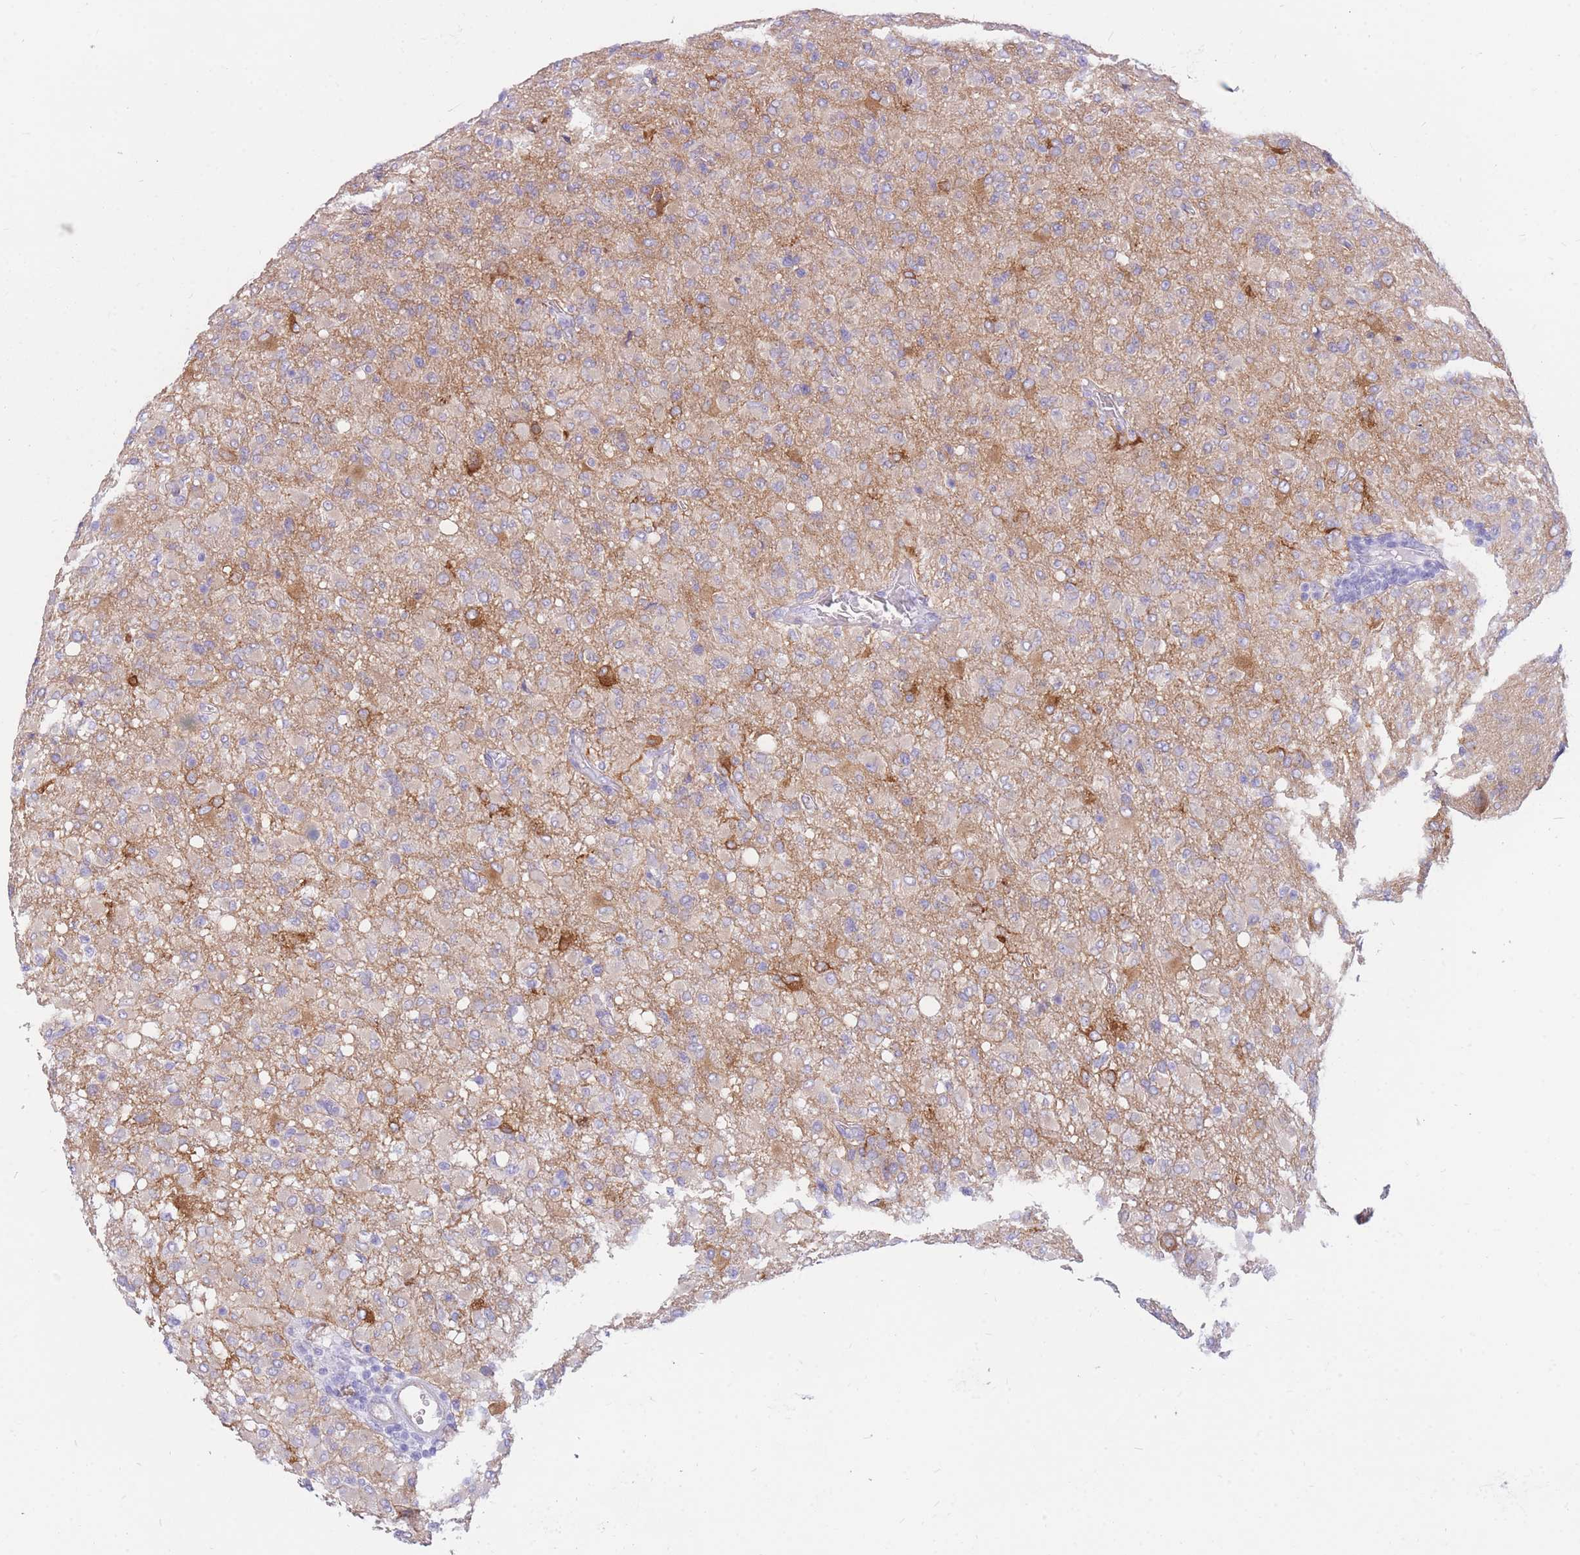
{"staining": {"intensity": "moderate", "quantity": "<25%", "location": "cytoplasmic/membranous"}, "tissue": "glioma", "cell_type": "Tumor cells", "image_type": "cancer", "snomed": [{"axis": "morphology", "description": "Glioma, malignant, High grade"}, {"axis": "topography", "description": "Brain"}], "caption": "The image demonstrates a brown stain indicating the presence of a protein in the cytoplasmic/membranous of tumor cells in malignant high-grade glioma.", "gene": "MTSS2", "patient": {"sex": "female", "age": 57}}